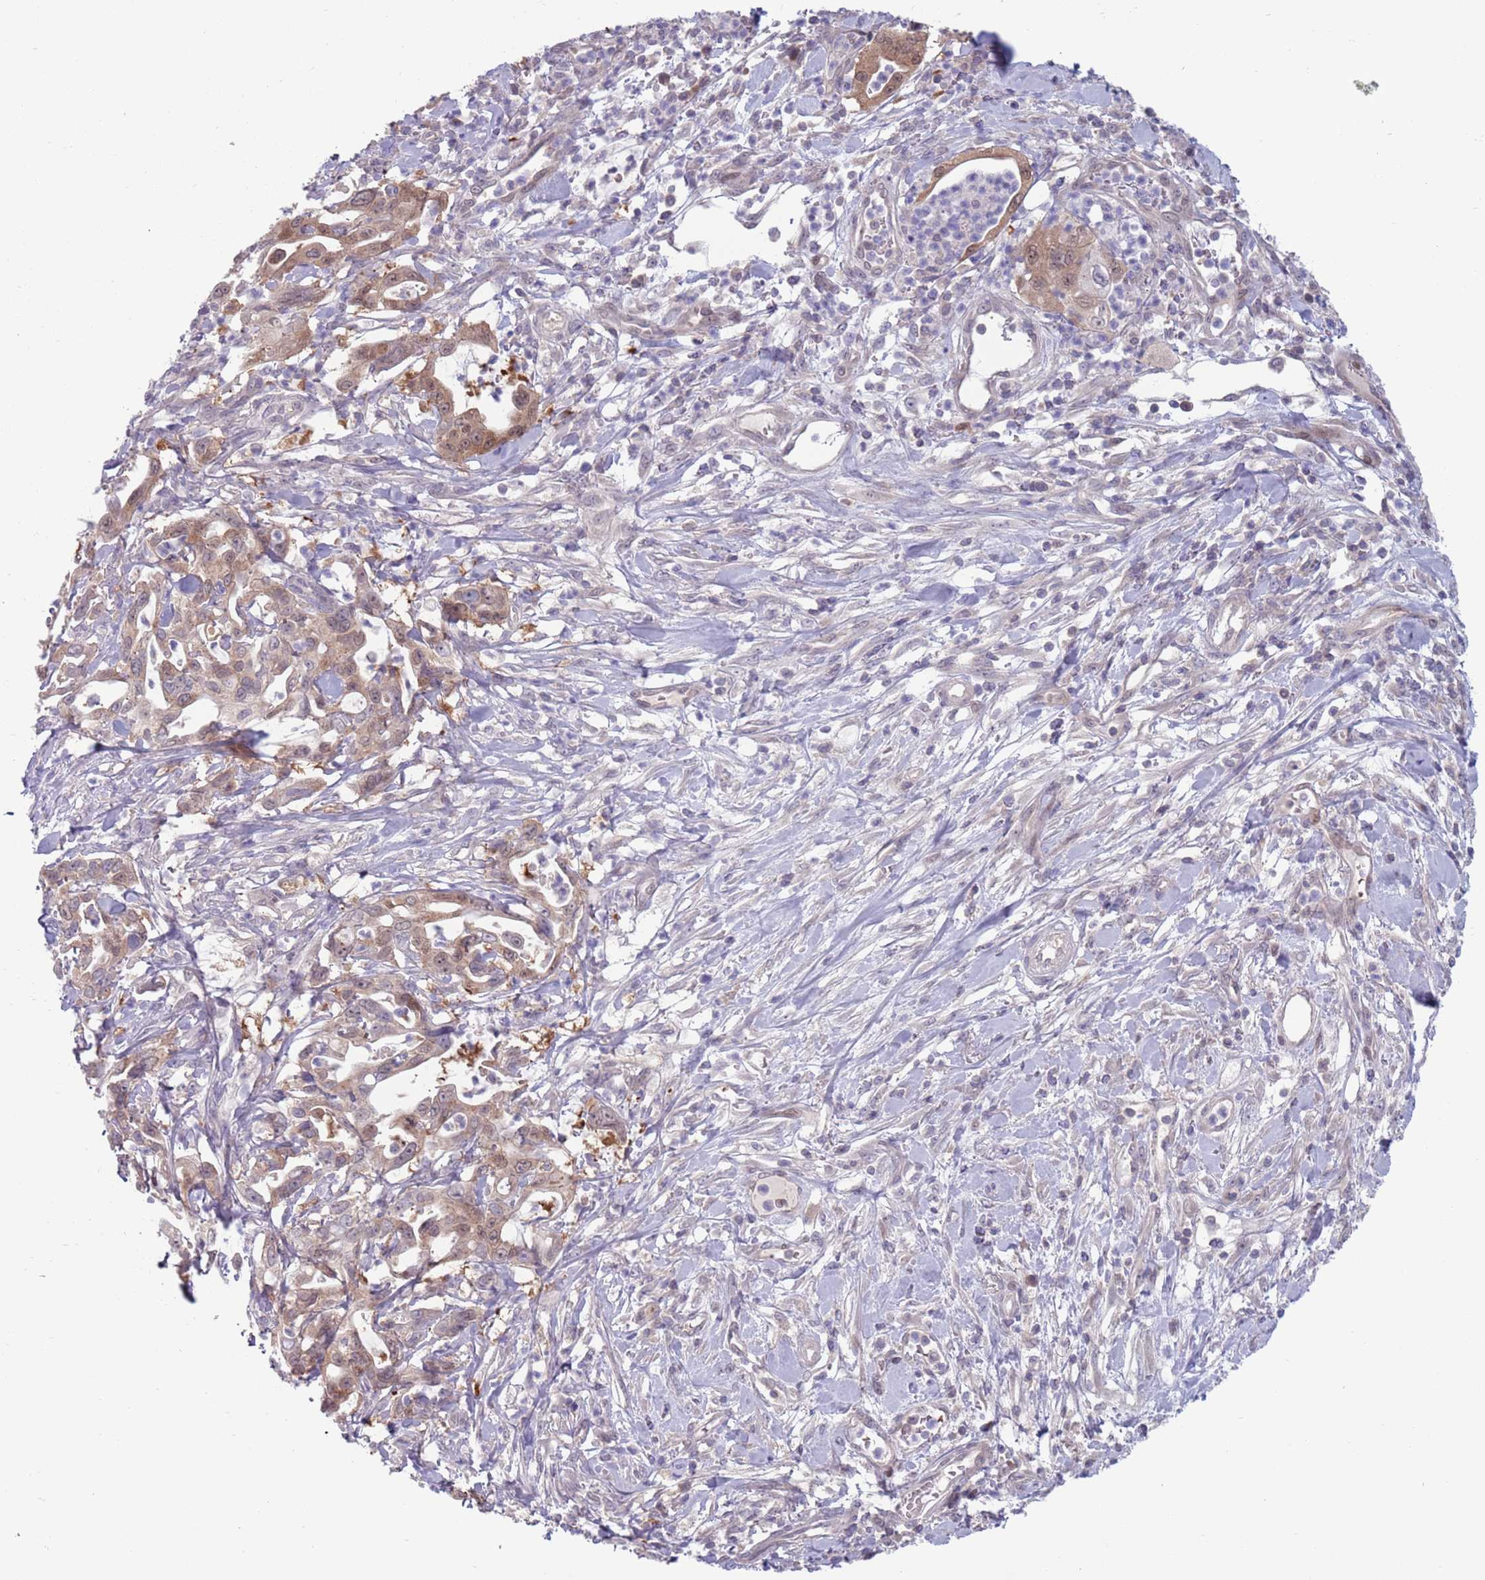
{"staining": {"intensity": "weak", "quantity": ">75%", "location": "cytoplasmic/membranous"}, "tissue": "pancreatic cancer", "cell_type": "Tumor cells", "image_type": "cancer", "snomed": [{"axis": "morphology", "description": "Adenocarcinoma, NOS"}, {"axis": "topography", "description": "Pancreas"}], "caption": "Protein expression analysis of pancreatic cancer reveals weak cytoplasmic/membranous positivity in approximately >75% of tumor cells. Using DAB (3,3'-diaminobenzidine) (brown) and hematoxylin (blue) stains, captured at high magnification using brightfield microscopy.", "gene": "CLNS1A", "patient": {"sex": "female", "age": 61}}